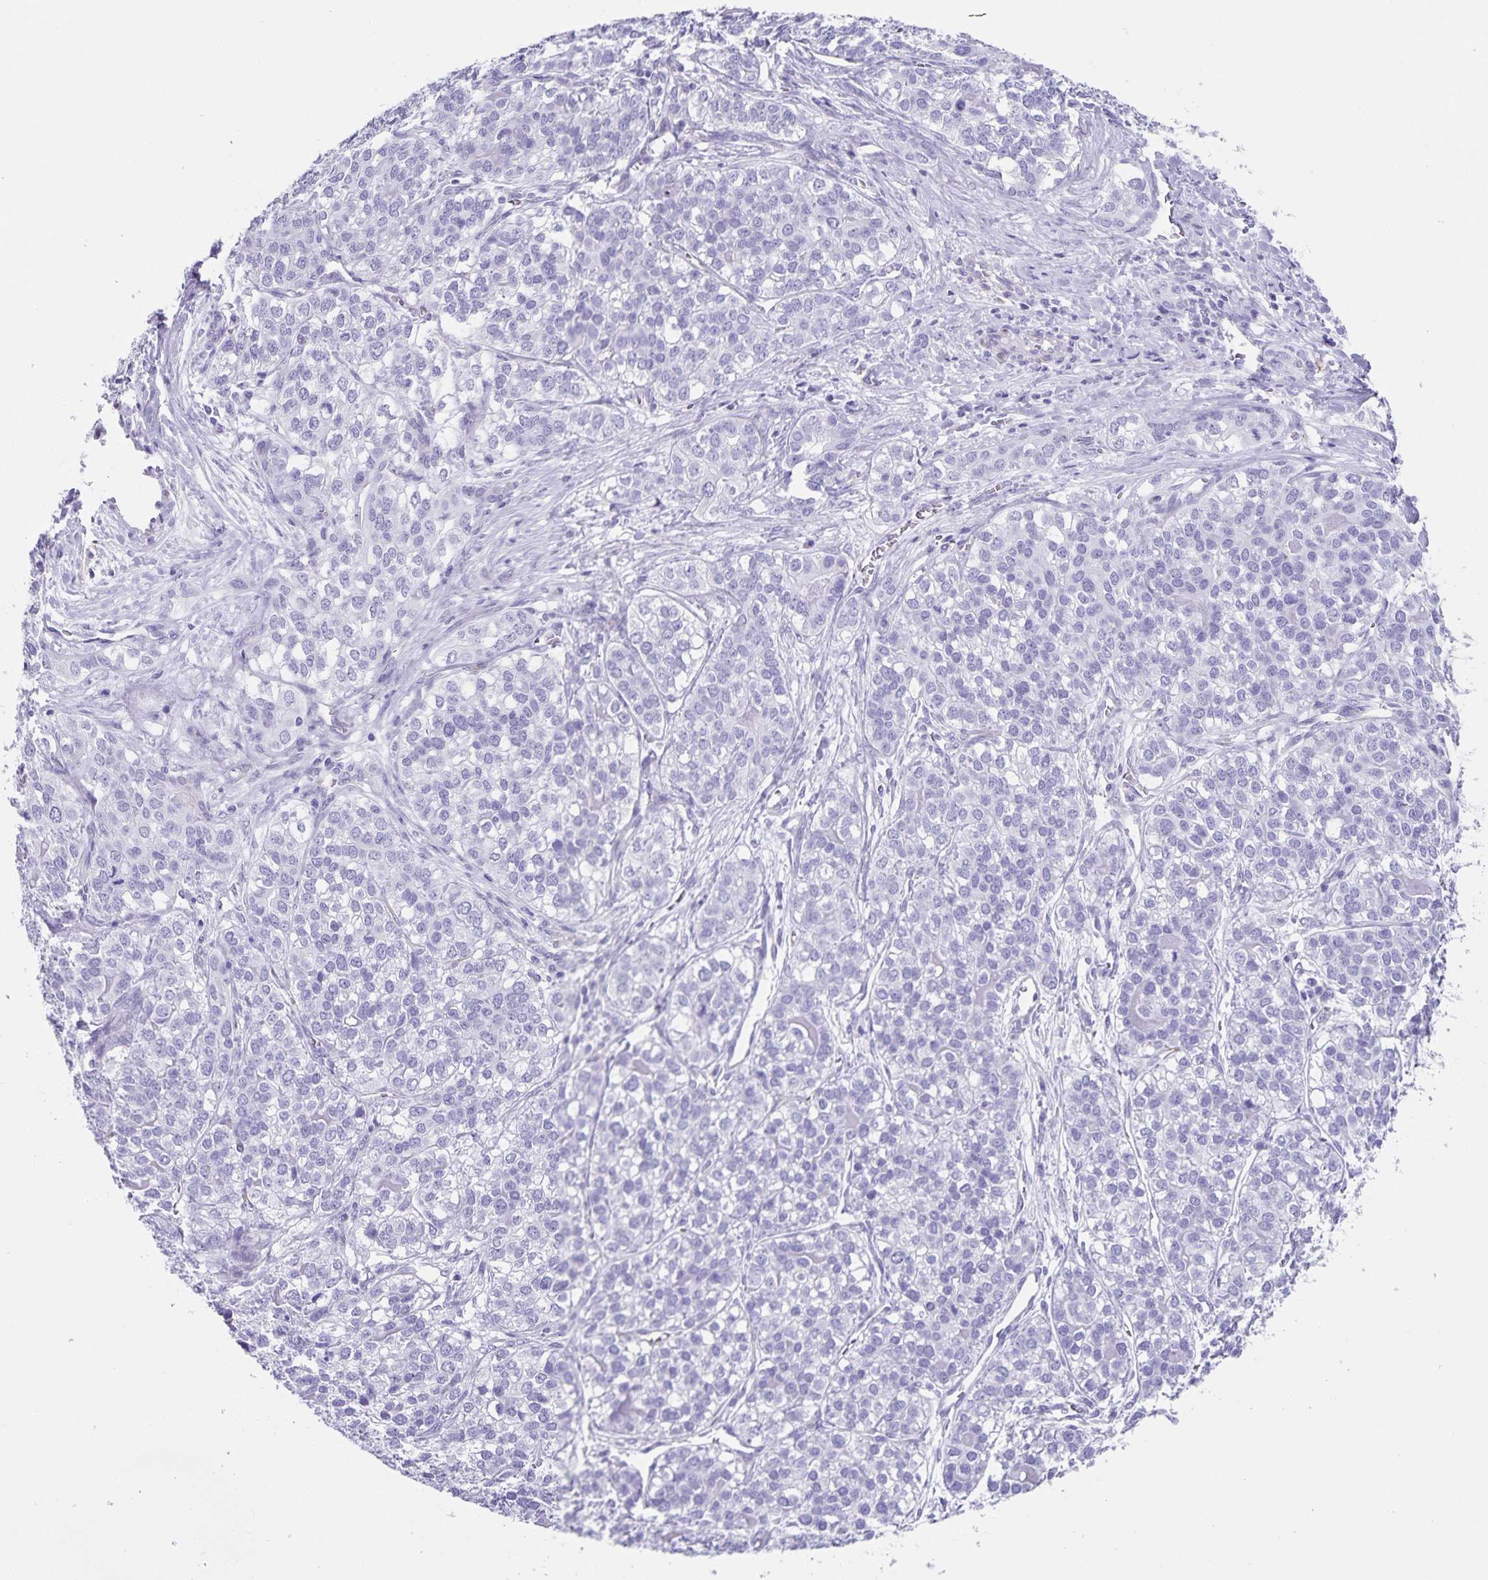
{"staining": {"intensity": "negative", "quantity": "none", "location": "none"}, "tissue": "liver cancer", "cell_type": "Tumor cells", "image_type": "cancer", "snomed": [{"axis": "morphology", "description": "Cholangiocarcinoma"}, {"axis": "topography", "description": "Liver"}], "caption": "Immunohistochemical staining of human cholangiocarcinoma (liver) exhibits no significant expression in tumor cells.", "gene": "SYNM", "patient": {"sex": "male", "age": 56}}